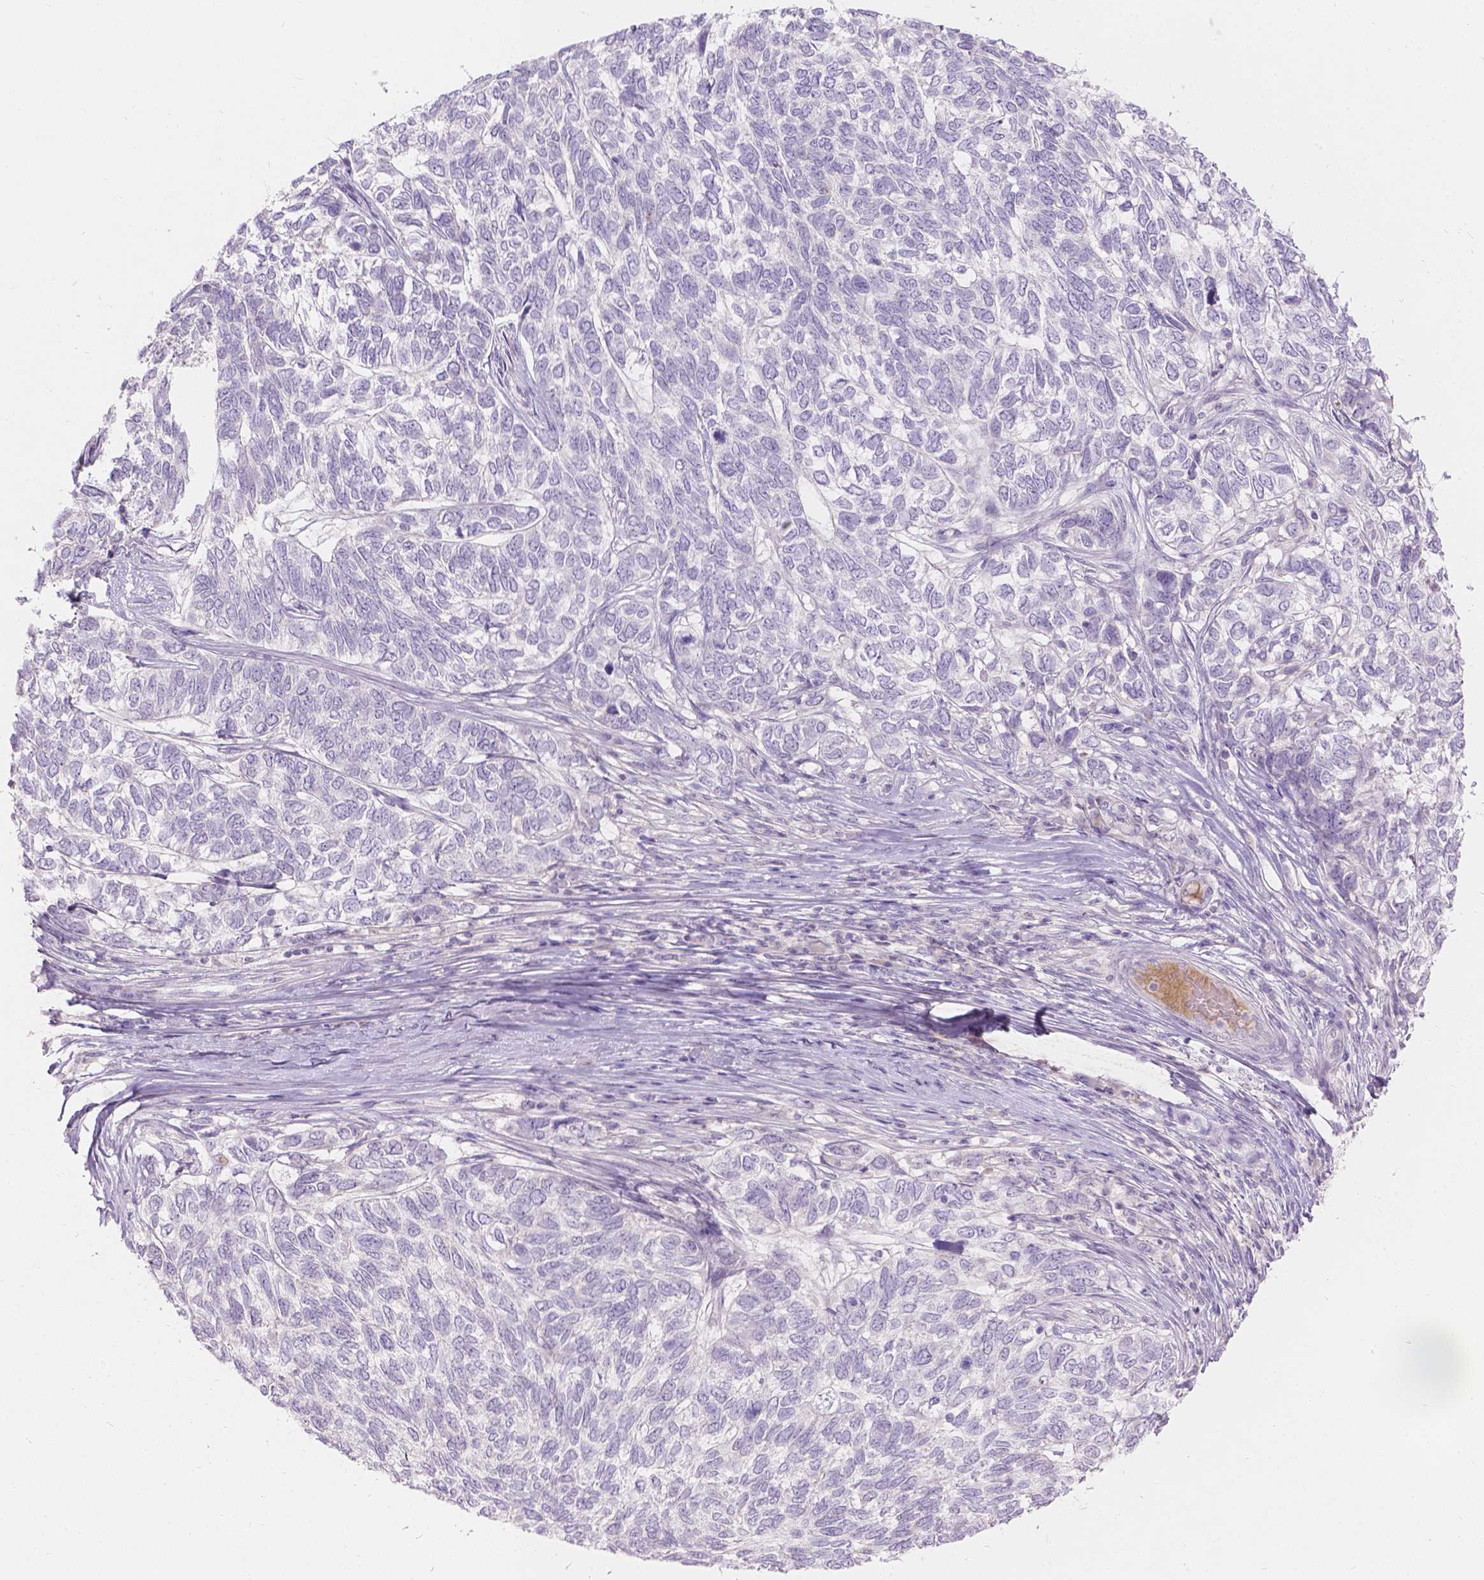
{"staining": {"intensity": "negative", "quantity": "none", "location": "none"}, "tissue": "skin cancer", "cell_type": "Tumor cells", "image_type": "cancer", "snomed": [{"axis": "morphology", "description": "Basal cell carcinoma"}, {"axis": "topography", "description": "Skin"}], "caption": "Tumor cells show no significant protein positivity in skin cancer.", "gene": "DCAF4L1", "patient": {"sex": "female", "age": 65}}